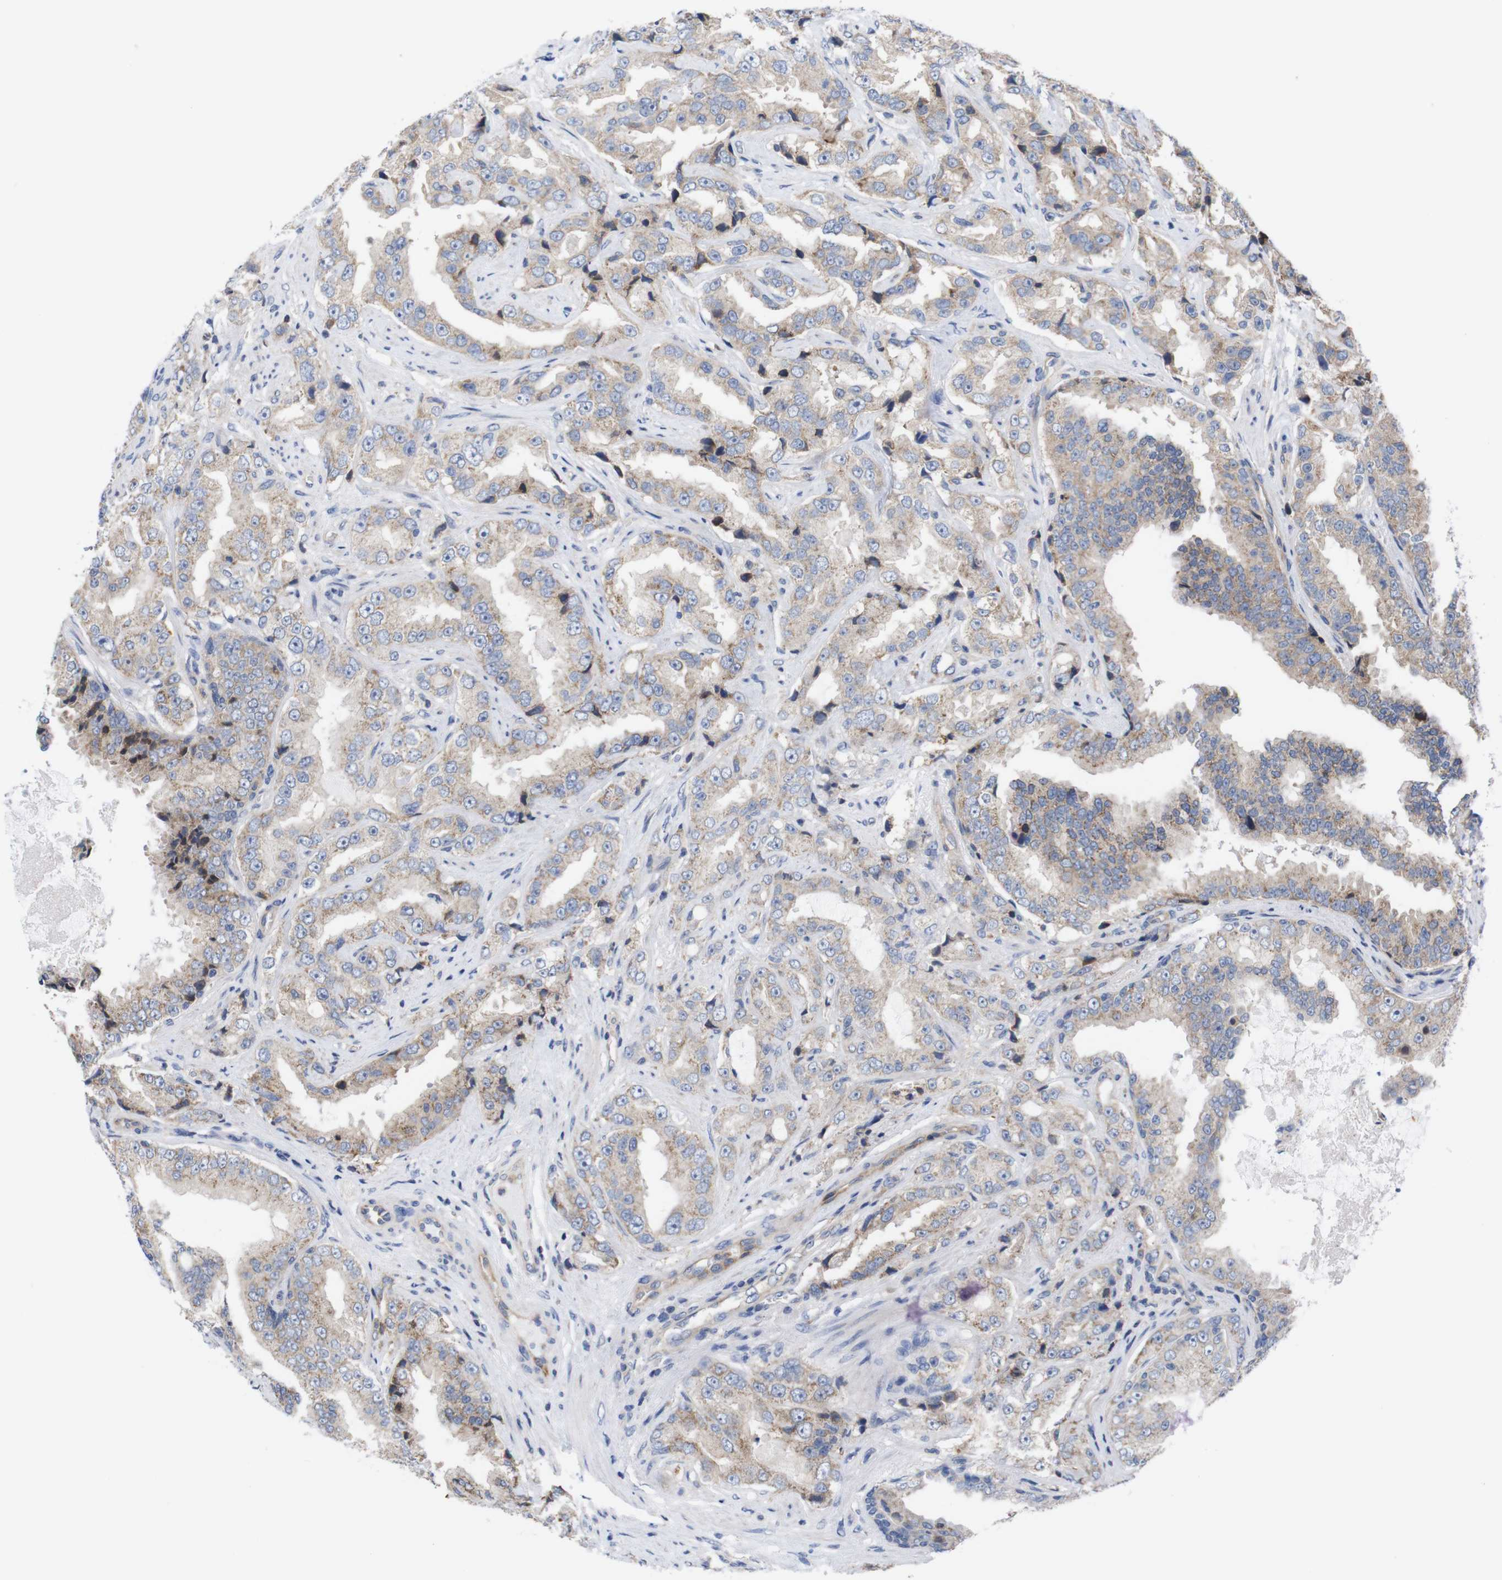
{"staining": {"intensity": "weak", "quantity": ">75%", "location": "cytoplasmic/membranous"}, "tissue": "prostate cancer", "cell_type": "Tumor cells", "image_type": "cancer", "snomed": [{"axis": "morphology", "description": "Adenocarcinoma, High grade"}, {"axis": "topography", "description": "Prostate"}], "caption": "A micrograph of human high-grade adenocarcinoma (prostate) stained for a protein exhibits weak cytoplasmic/membranous brown staining in tumor cells.", "gene": "USH1C", "patient": {"sex": "male", "age": 73}}